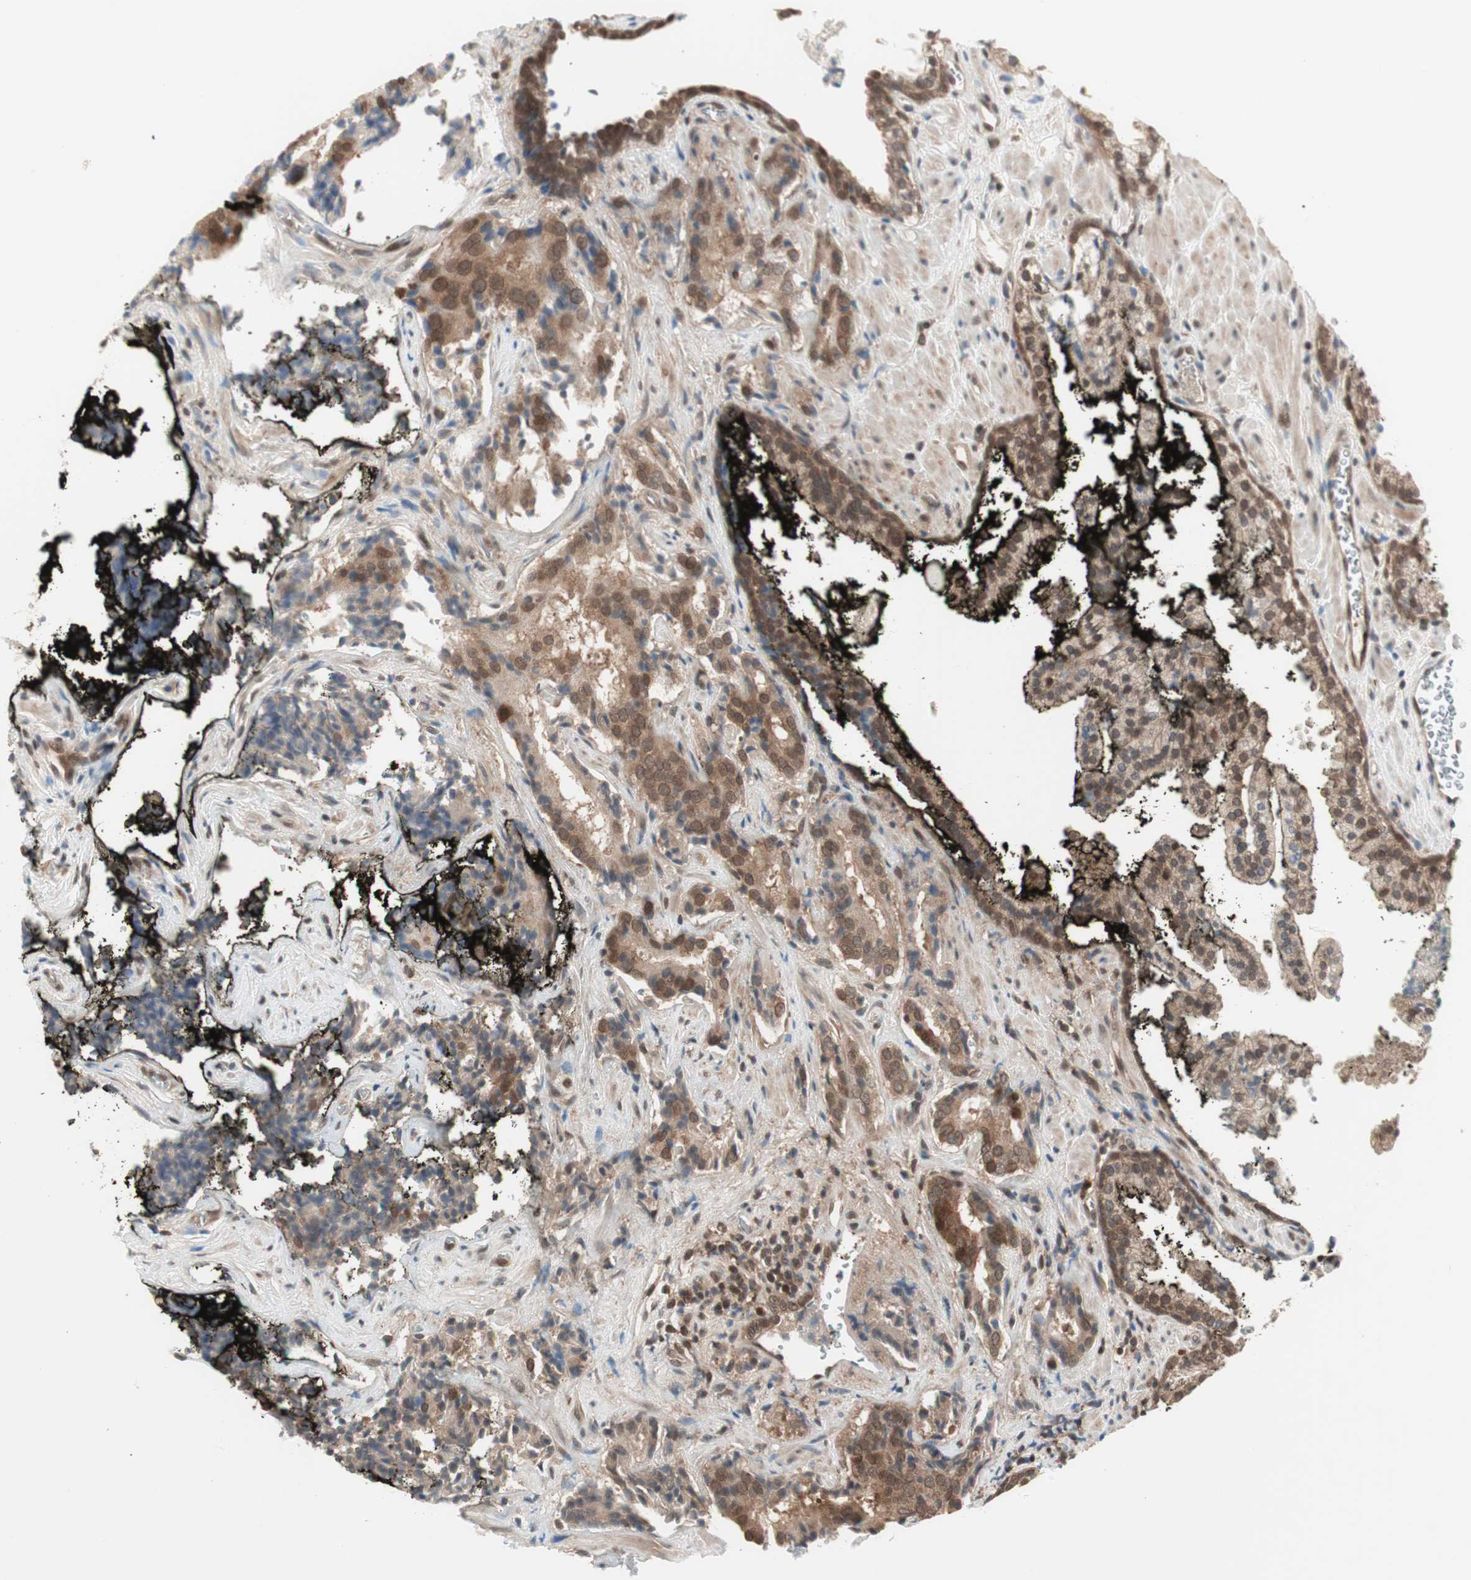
{"staining": {"intensity": "moderate", "quantity": ">75%", "location": "cytoplasmic/membranous,nuclear"}, "tissue": "prostate cancer", "cell_type": "Tumor cells", "image_type": "cancer", "snomed": [{"axis": "morphology", "description": "Adenocarcinoma, High grade"}, {"axis": "topography", "description": "Prostate"}], "caption": "Immunohistochemical staining of human prostate adenocarcinoma (high-grade) shows moderate cytoplasmic/membranous and nuclear protein positivity in about >75% of tumor cells.", "gene": "UBE2I", "patient": {"sex": "male", "age": 58}}